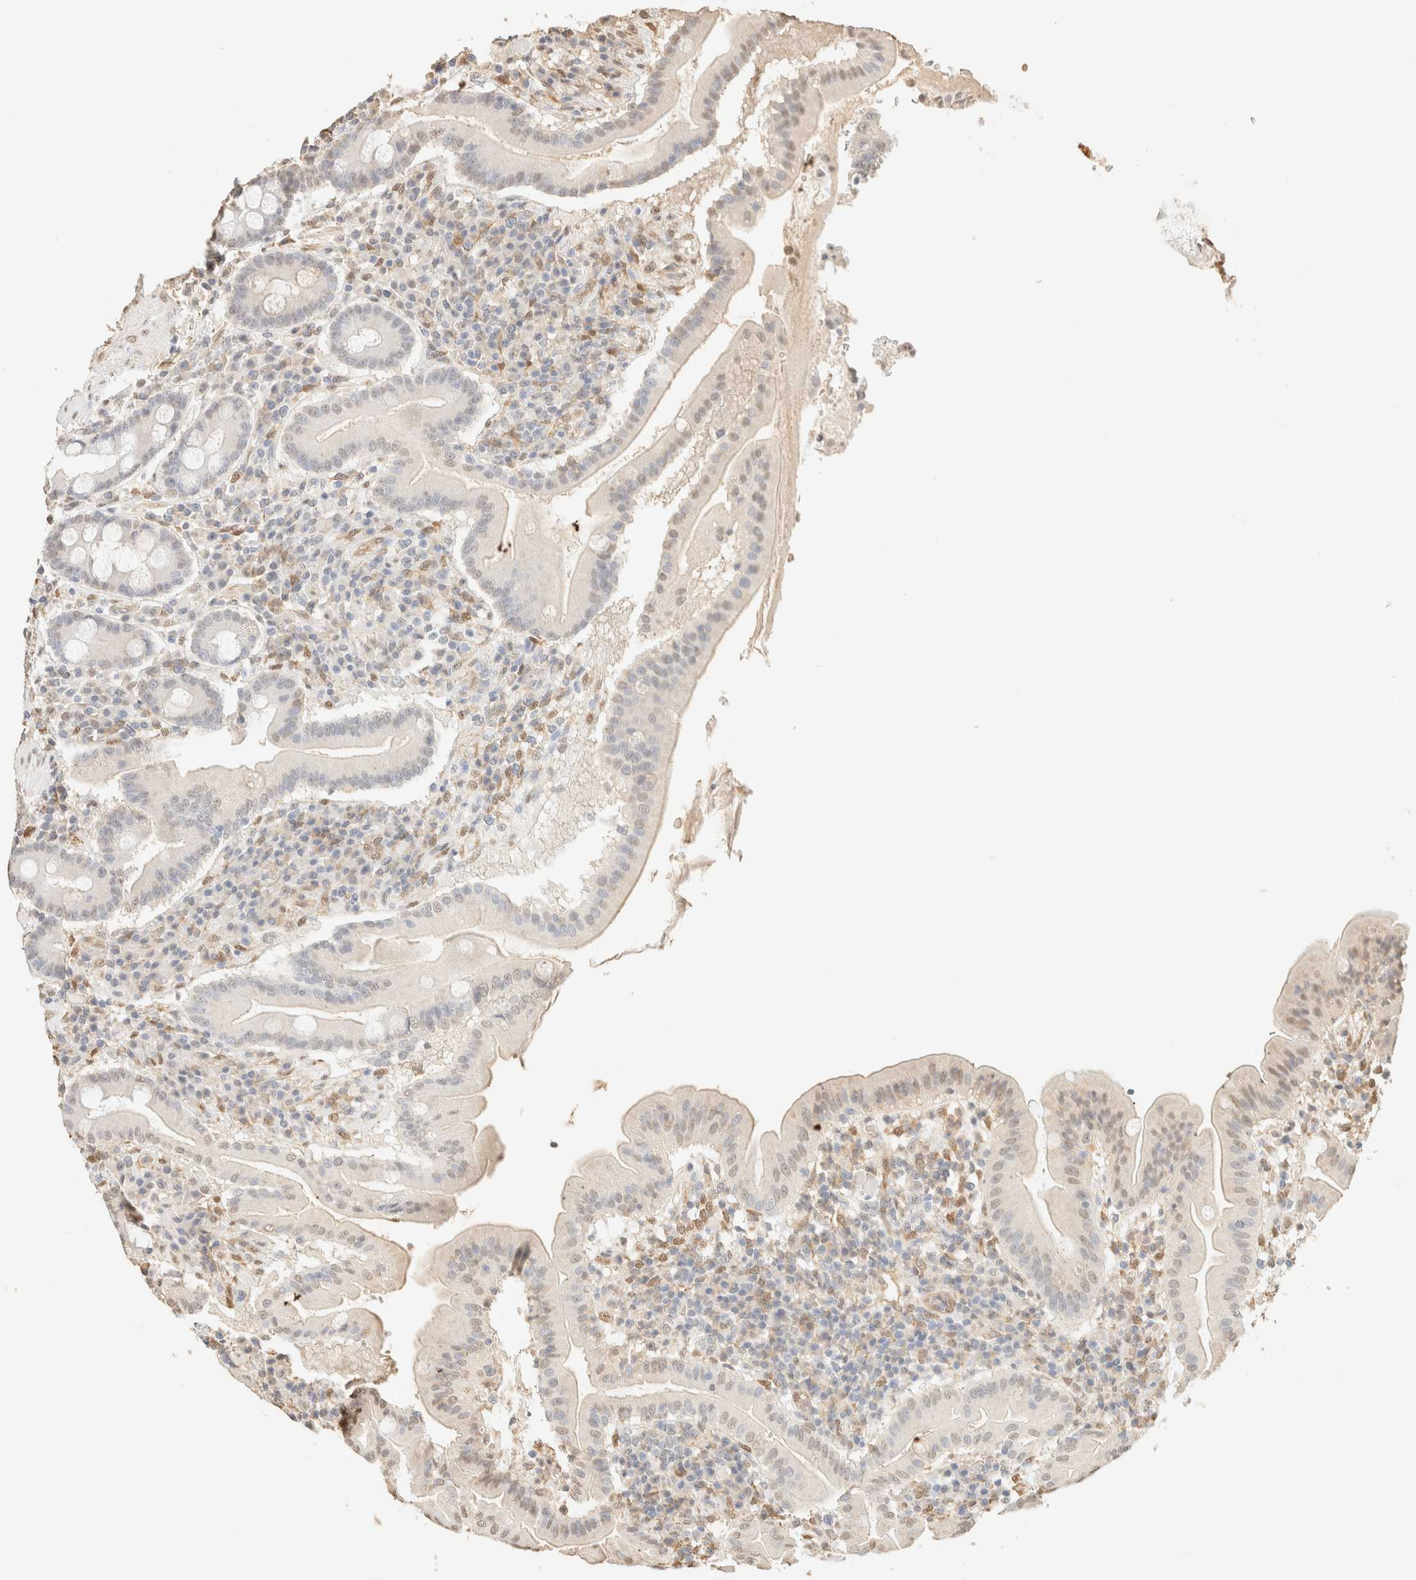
{"staining": {"intensity": "weak", "quantity": "<25%", "location": "nuclear"}, "tissue": "duodenum", "cell_type": "Glandular cells", "image_type": "normal", "snomed": [{"axis": "morphology", "description": "Normal tissue, NOS"}, {"axis": "topography", "description": "Duodenum"}], "caption": "Immunohistochemistry (IHC) of unremarkable duodenum displays no expression in glandular cells. The staining is performed using DAB (3,3'-diaminobenzidine) brown chromogen with nuclei counter-stained in using hematoxylin.", "gene": "S100A13", "patient": {"sex": "male", "age": 50}}